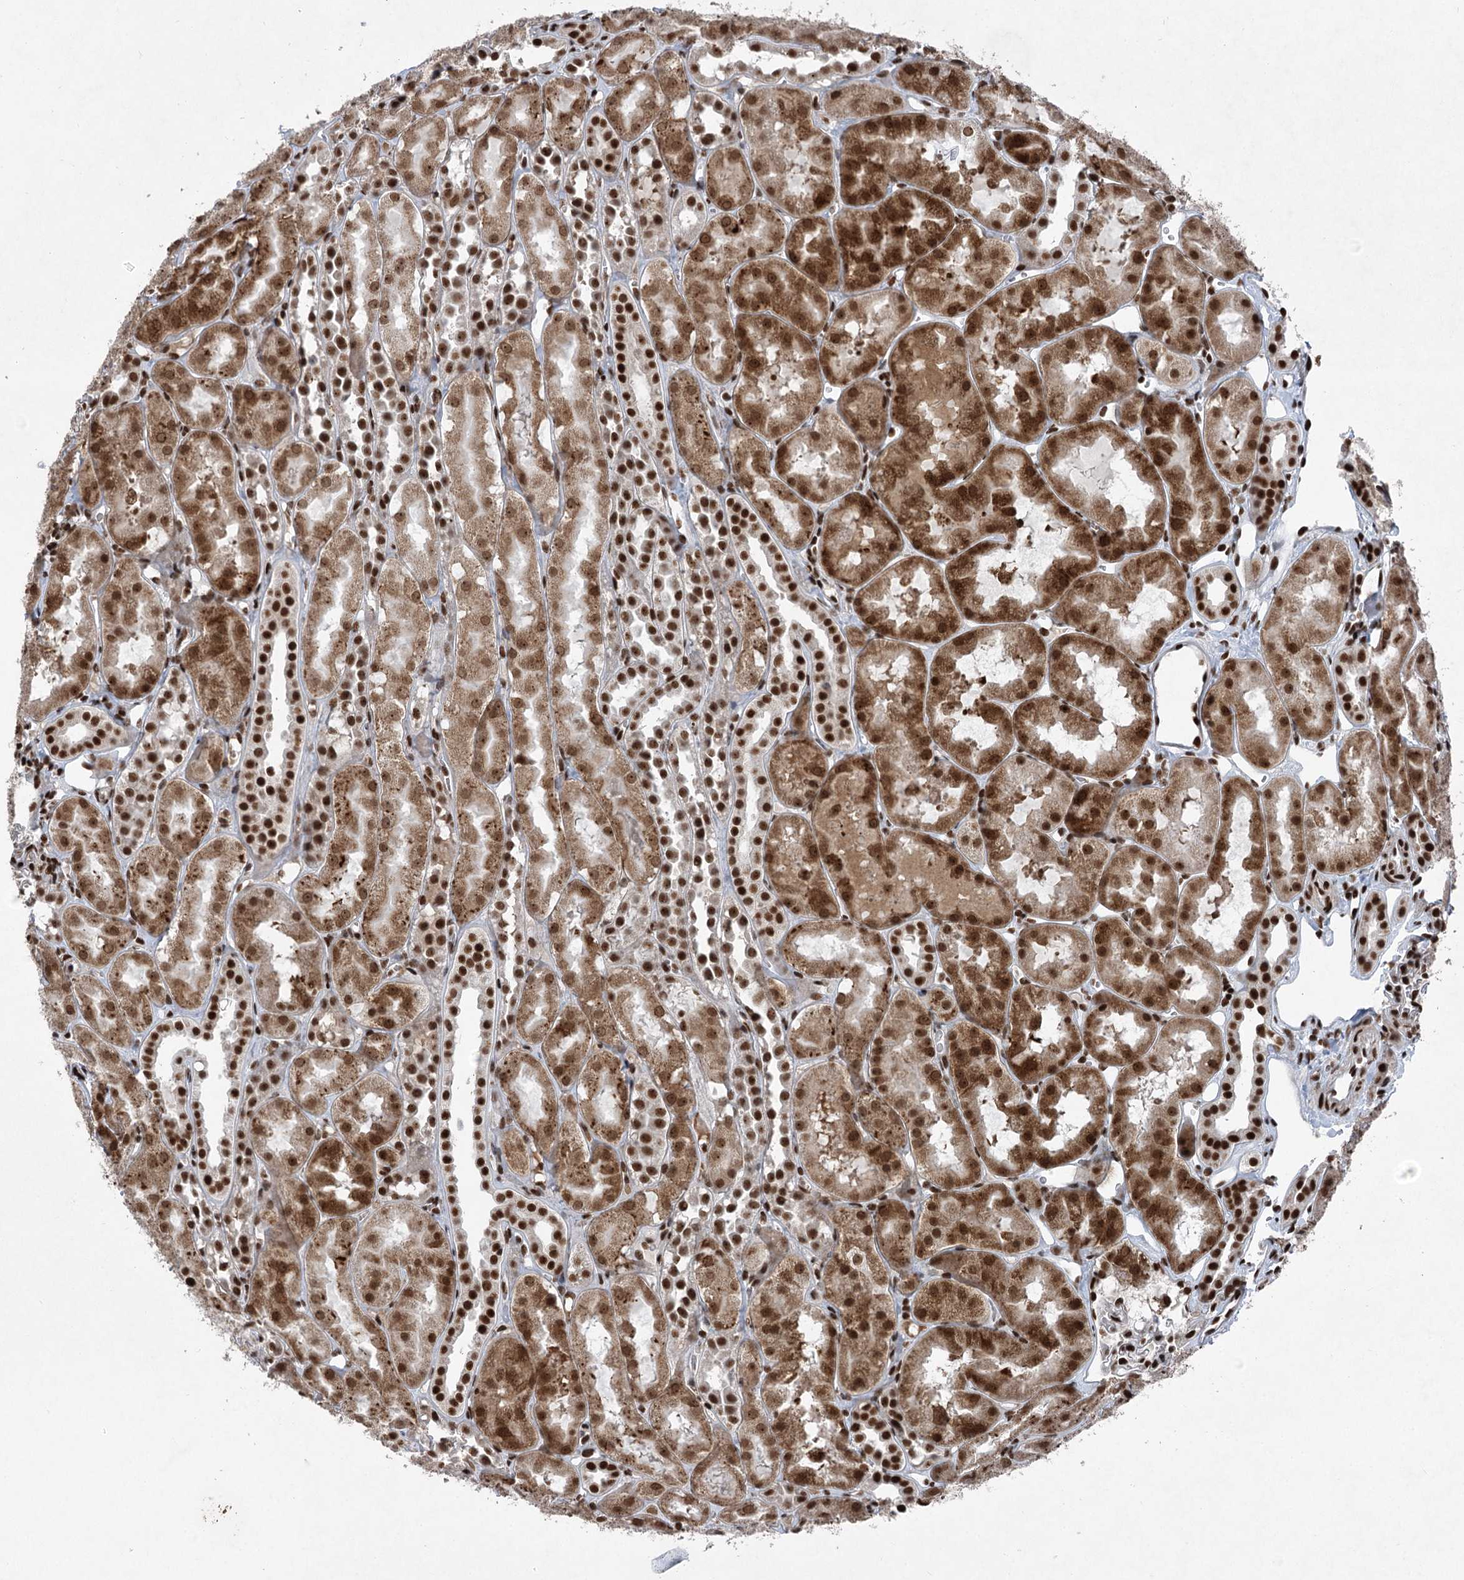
{"staining": {"intensity": "strong", "quantity": ">75%", "location": "nuclear"}, "tissue": "kidney", "cell_type": "Cells in glomeruli", "image_type": "normal", "snomed": [{"axis": "morphology", "description": "Normal tissue, NOS"}, {"axis": "topography", "description": "Kidney"}, {"axis": "topography", "description": "Urinary bladder"}], "caption": "Kidney stained with a brown dye reveals strong nuclear positive staining in about >75% of cells in glomeruli.", "gene": "CGGBP1", "patient": {"sex": "male", "age": 16}}